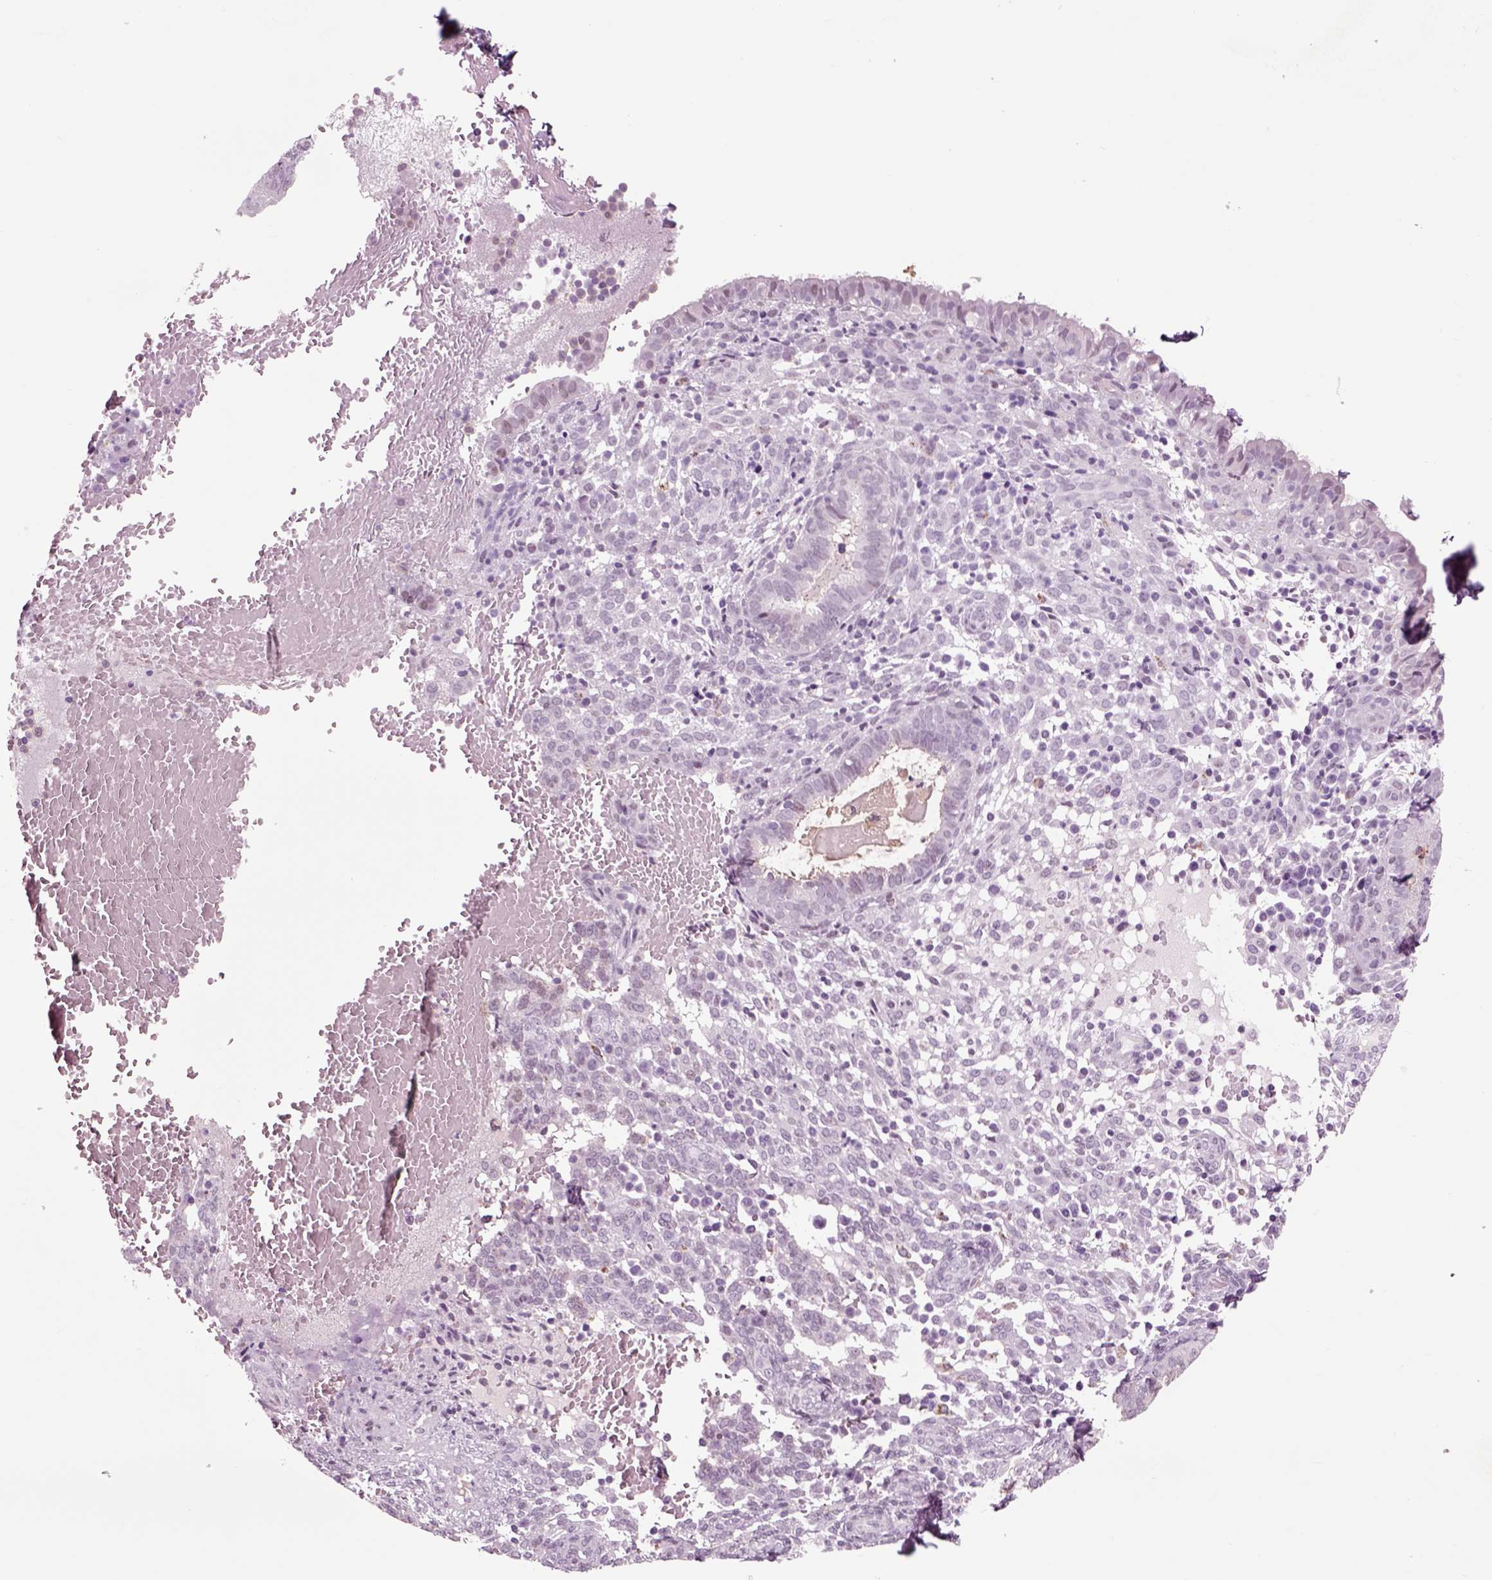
{"staining": {"intensity": "negative", "quantity": "none", "location": "none"}, "tissue": "endometrium", "cell_type": "Cells in endometrial stroma", "image_type": "normal", "snomed": [{"axis": "morphology", "description": "Normal tissue, NOS"}, {"axis": "topography", "description": "Endometrium"}], "caption": "Immunohistochemistry image of normal endometrium: human endometrium stained with DAB displays no significant protein positivity in cells in endometrial stroma.", "gene": "CHGB", "patient": {"sex": "female", "age": 42}}